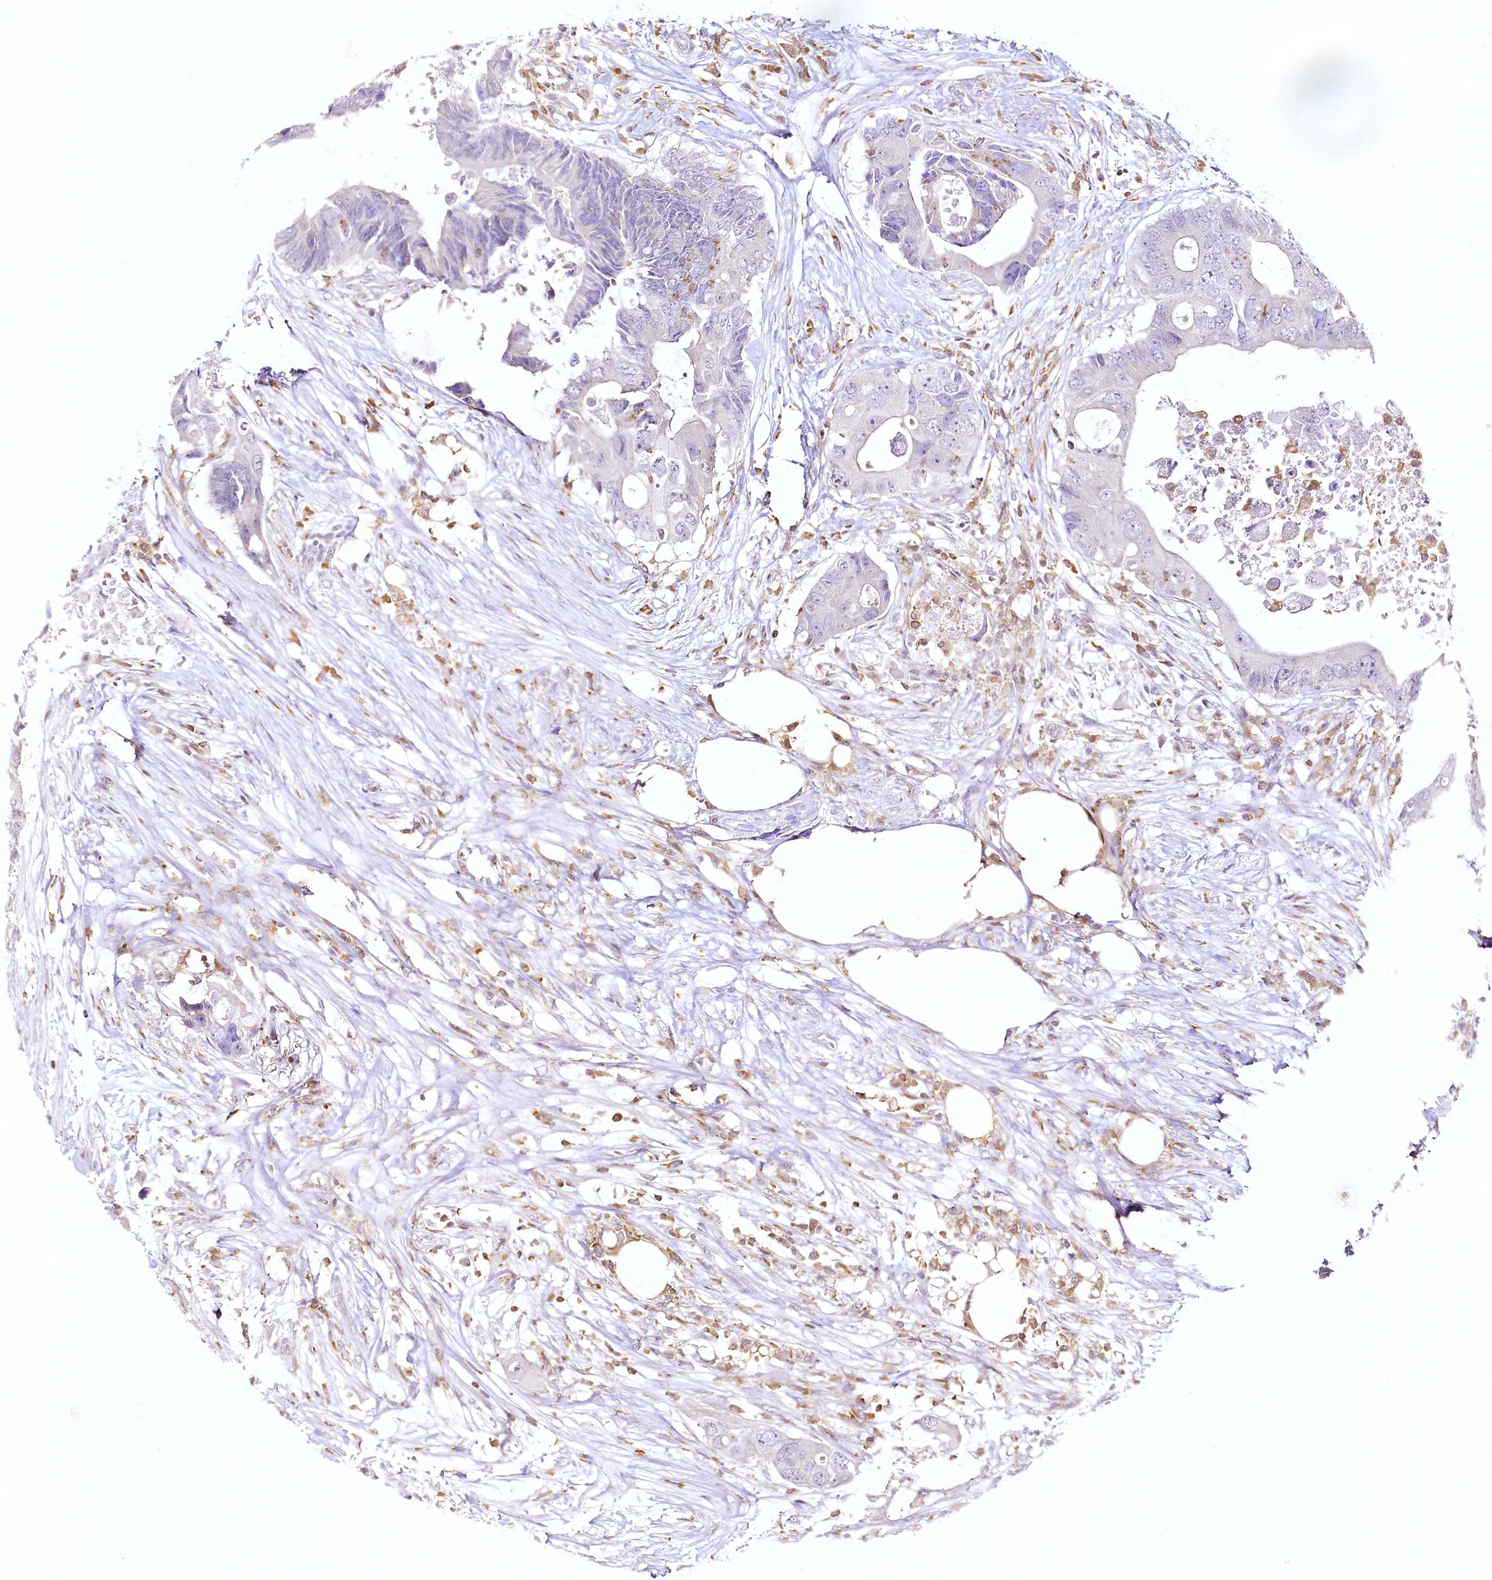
{"staining": {"intensity": "negative", "quantity": "none", "location": "none"}, "tissue": "colorectal cancer", "cell_type": "Tumor cells", "image_type": "cancer", "snomed": [{"axis": "morphology", "description": "Adenocarcinoma, NOS"}, {"axis": "topography", "description": "Colon"}], "caption": "DAB immunohistochemical staining of colorectal adenocarcinoma demonstrates no significant positivity in tumor cells. The staining is performed using DAB brown chromogen with nuclei counter-stained in using hematoxylin.", "gene": "DOCK2", "patient": {"sex": "male", "age": 71}}